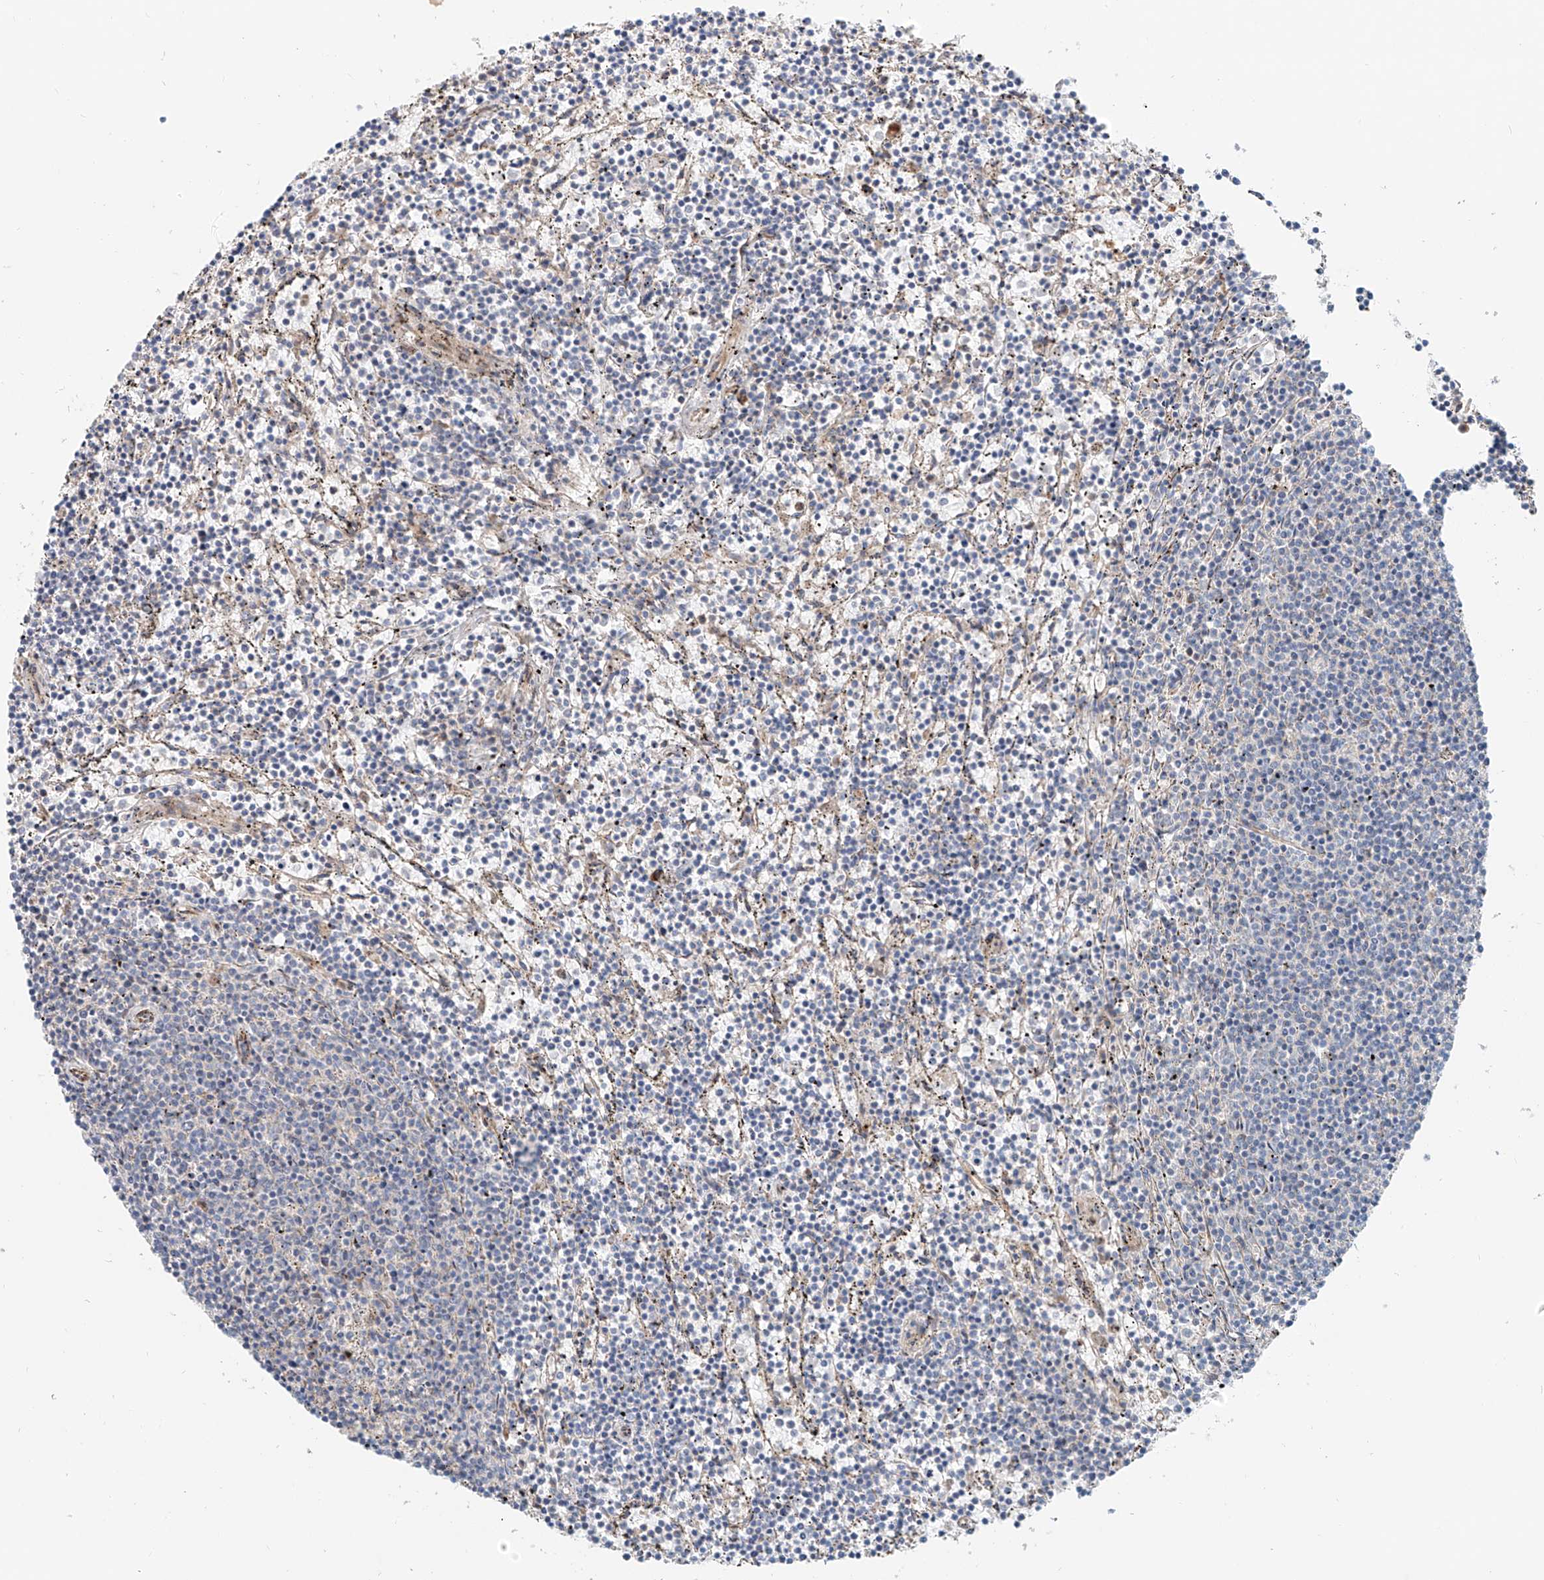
{"staining": {"intensity": "negative", "quantity": "none", "location": "none"}, "tissue": "lymphoma", "cell_type": "Tumor cells", "image_type": "cancer", "snomed": [{"axis": "morphology", "description": "Malignant lymphoma, non-Hodgkin's type, Low grade"}, {"axis": "topography", "description": "Spleen"}], "caption": "IHC of lymphoma displays no staining in tumor cells.", "gene": "SNAP29", "patient": {"sex": "female", "age": 50}}